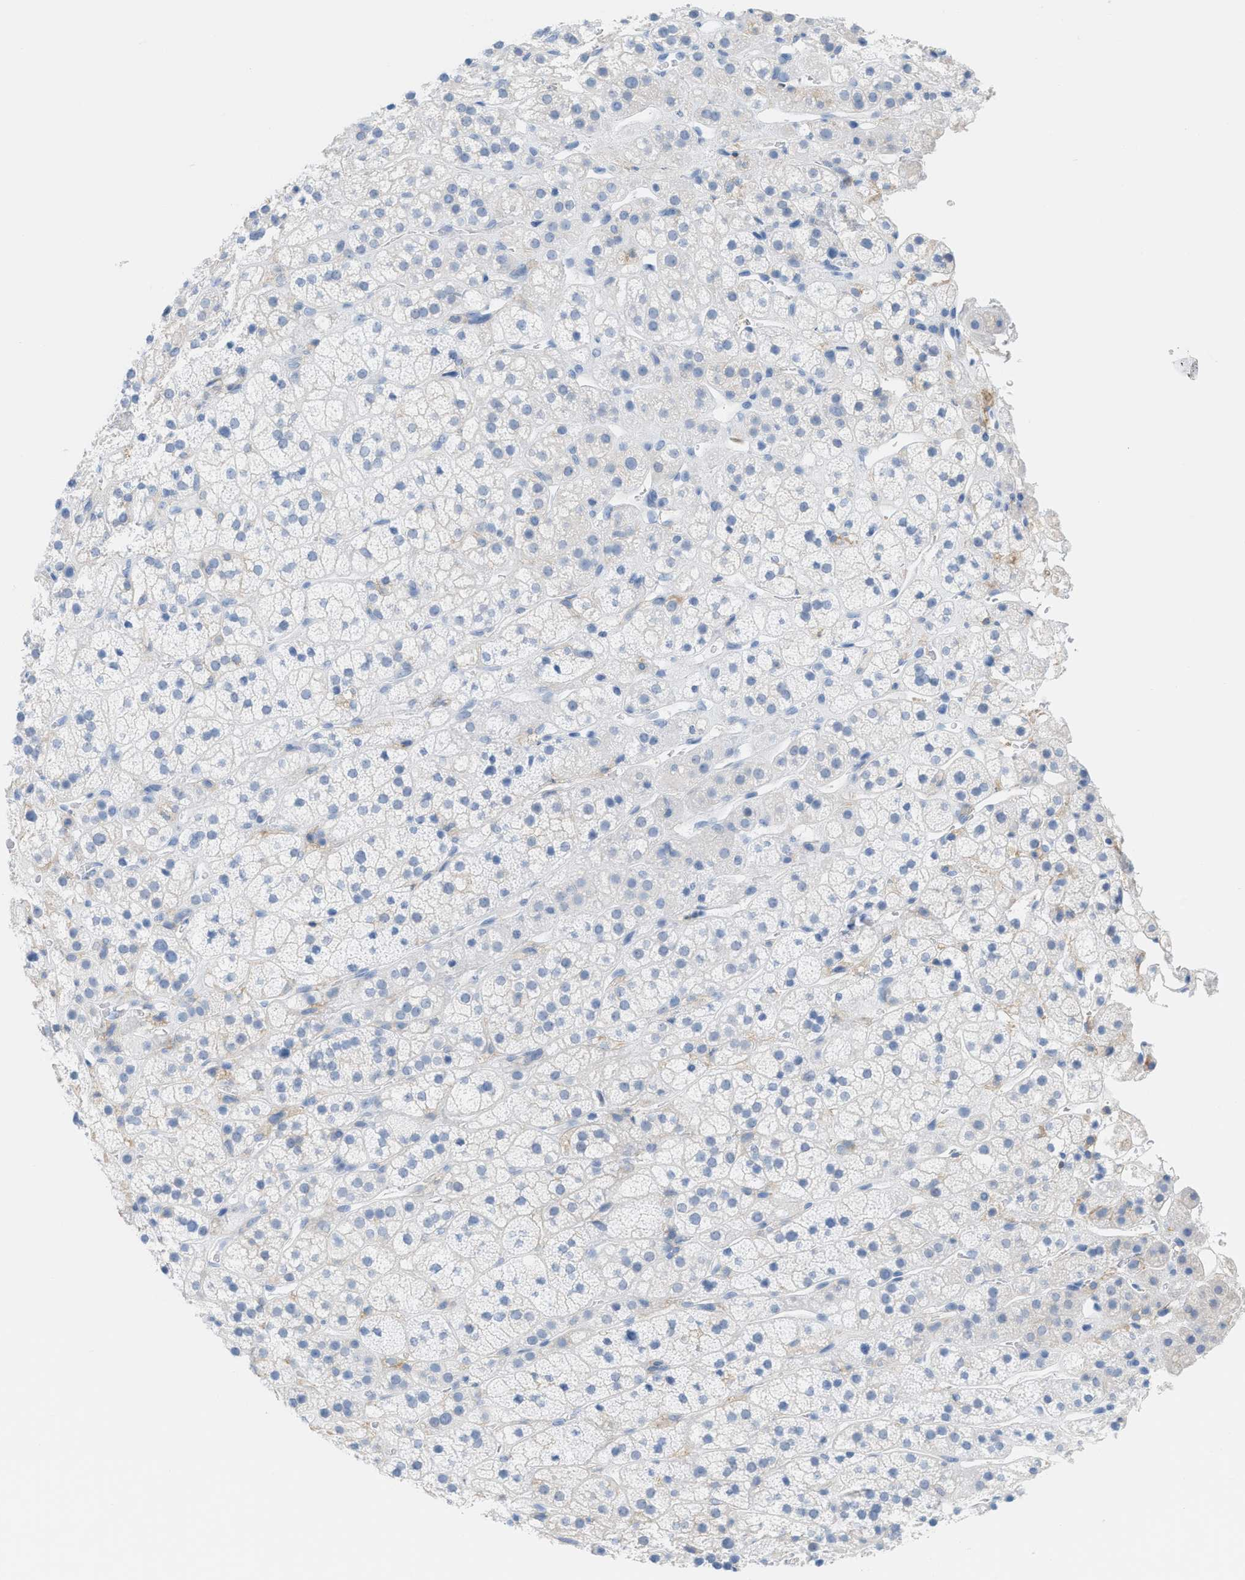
{"staining": {"intensity": "negative", "quantity": "none", "location": "none"}, "tissue": "adrenal gland", "cell_type": "Glandular cells", "image_type": "normal", "snomed": [{"axis": "morphology", "description": "Normal tissue, NOS"}, {"axis": "topography", "description": "Adrenal gland"}], "caption": "Immunohistochemistry photomicrograph of unremarkable adrenal gland: human adrenal gland stained with DAB shows no significant protein staining in glandular cells.", "gene": "SLC3A2", "patient": {"sex": "male", "age": 56}}